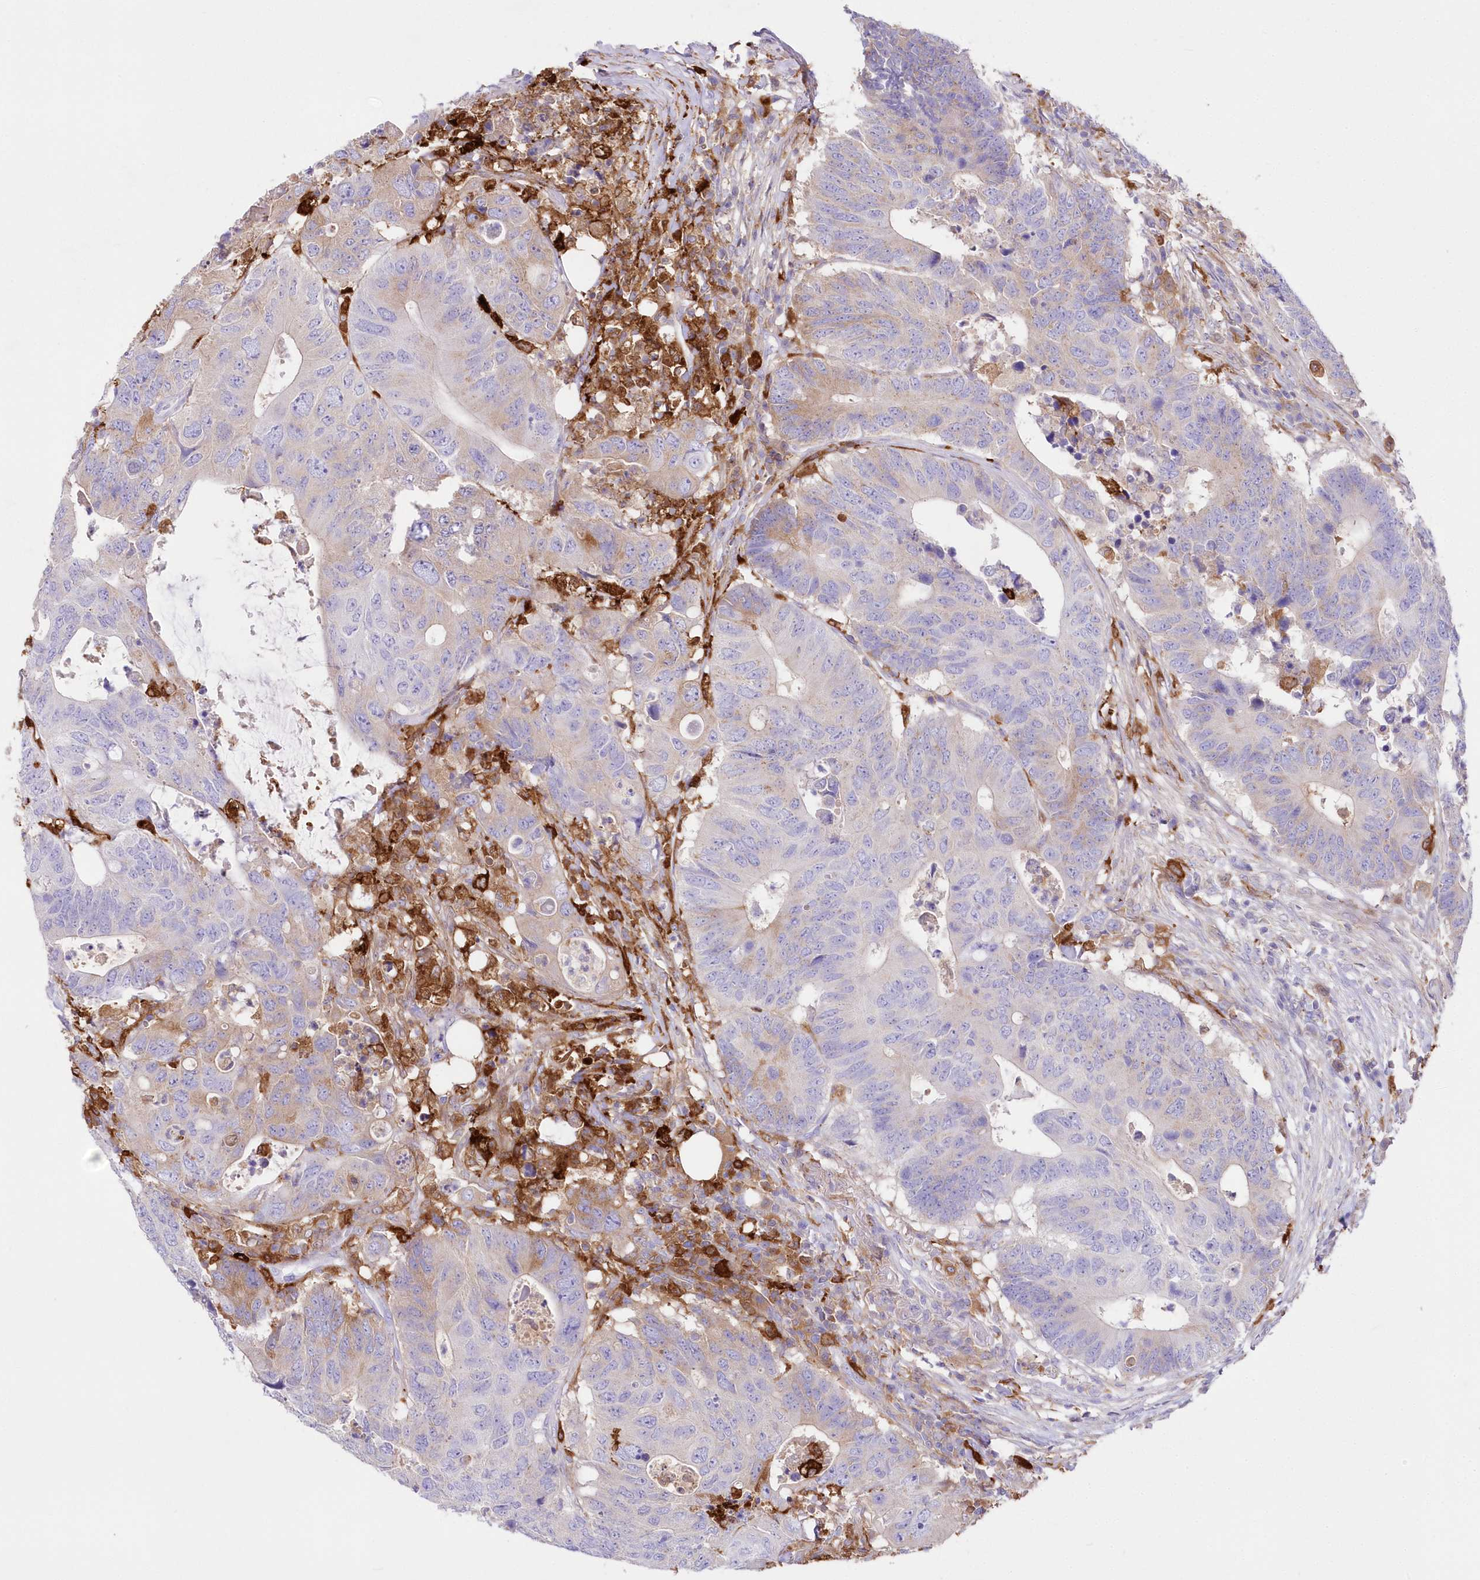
{"staining": {"intensity": "moderate", "quantity": "<25%", "location": "cytoplasmic/membranous"}, "tissue": "colorectal cancer", "cell_type": "Tumor cells", "image_type": "cancer", "snomed": [{"axis": "morphology", "description": "Adenocarcinoma, NOS"}, {"axis": "topography", "description": "Colon"}], "caption": "Colorectal cancer (adenocarcinoma) was stained to show a protein in brown. There is low levels of moderate cytoplasmic/membranous positivity in about <25% of tumor cells. (DAB (3,3'-diaminobenzidine) IHC, brown staining for protein, blue staining for nuclei).", "gene": "DNAJC19", "patient": {"sex": "male", "age": 71}}